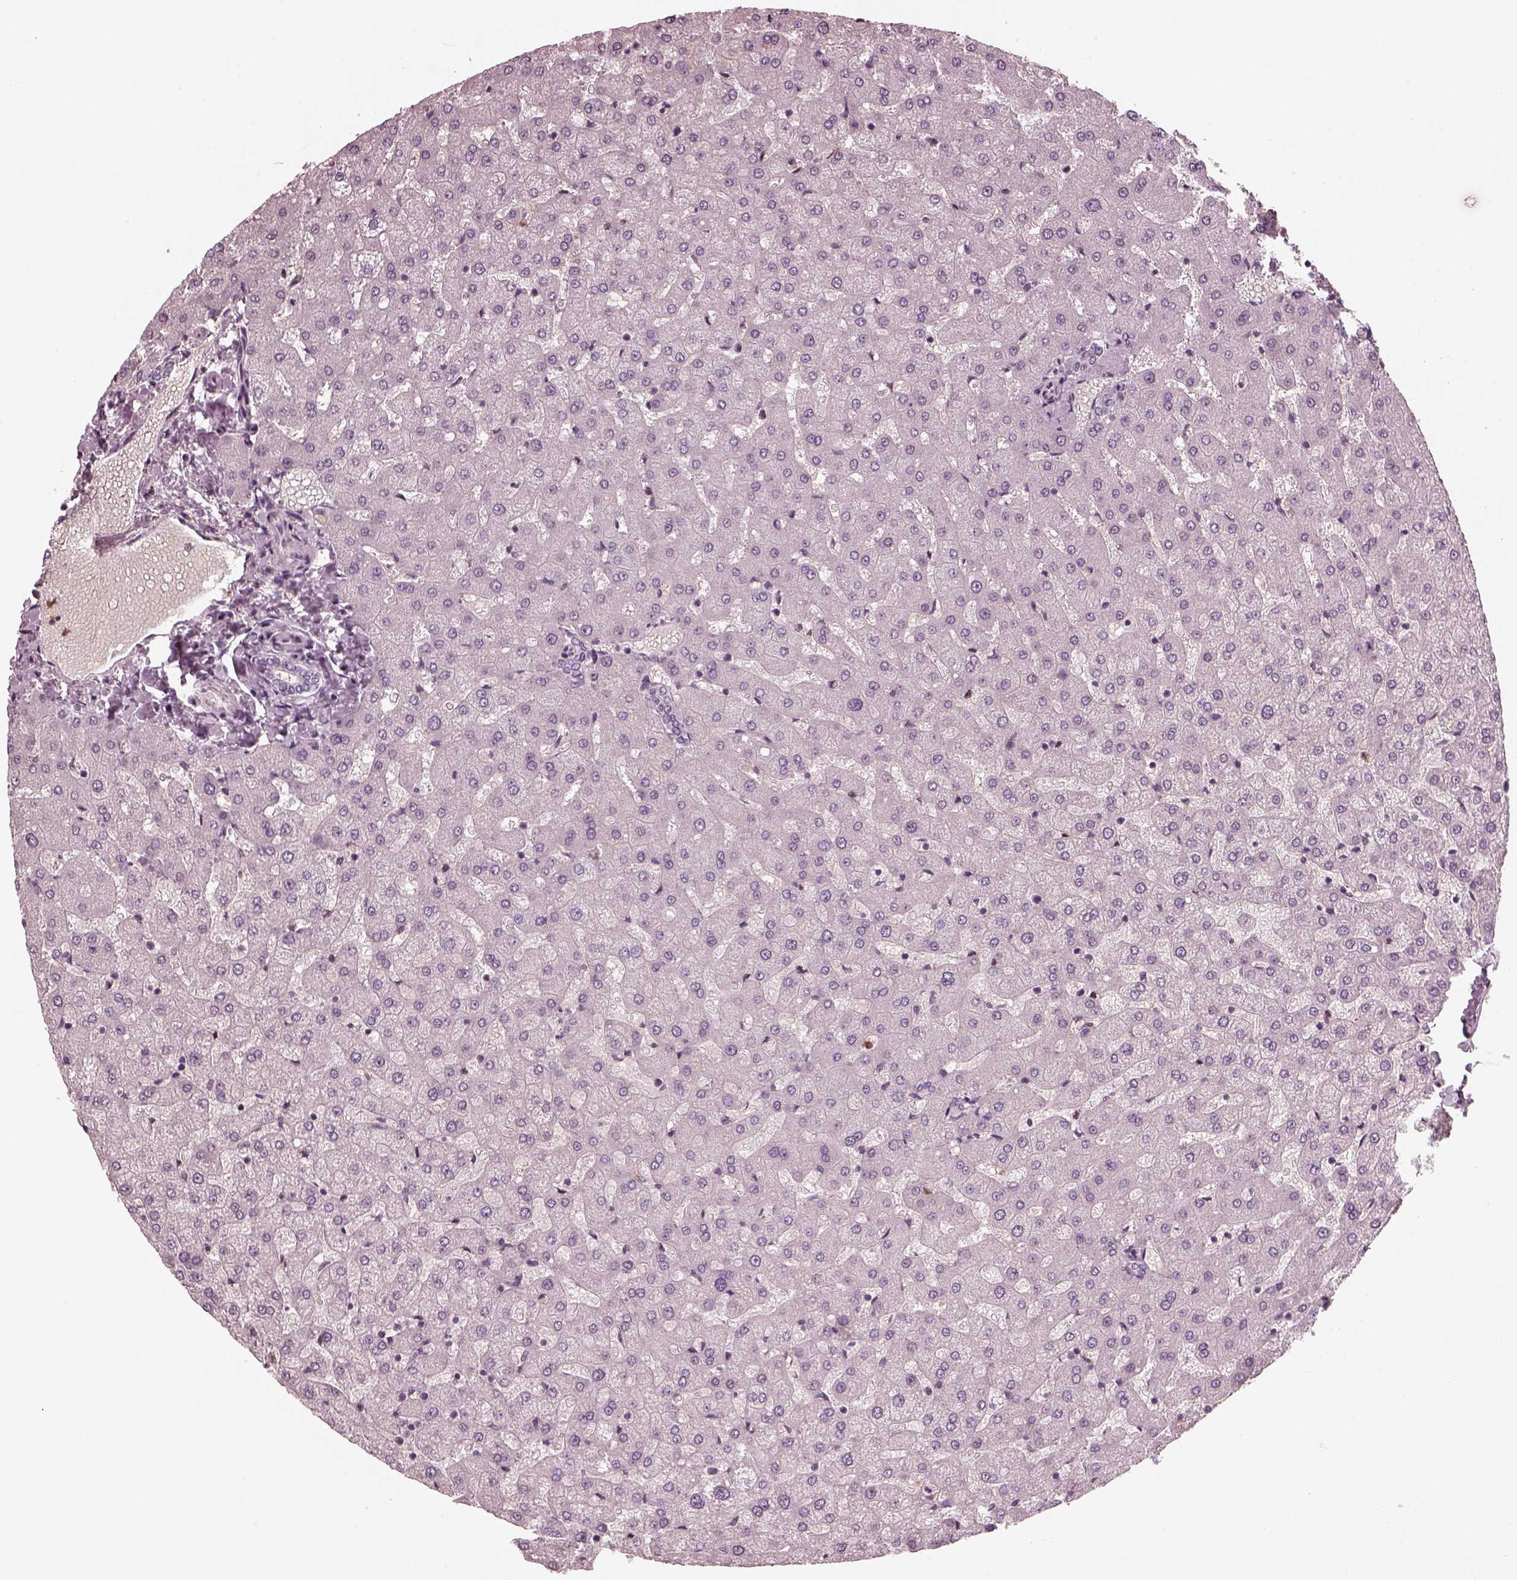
{"staining": {"intensity": "negative", "quantity": "none", "location": "none"}, "tissue": "liver", "cell_type": "Cholangiocytes", "image_type": "normal", "snomed": [{"axis": "morphology", "description": "Normal tissue, NOS"}, {"axis": "topography", "description": "Liver"}], "caption": "Benign liver was stained to show a protein in brown. There is no significant expression in cholangiocytes. The staining is performed using DAB brown chromogen with nuclei counter-stained in using hematoxylin.", "gene": "CHIT1", "patient": {"sex": "female", "age": 50}}